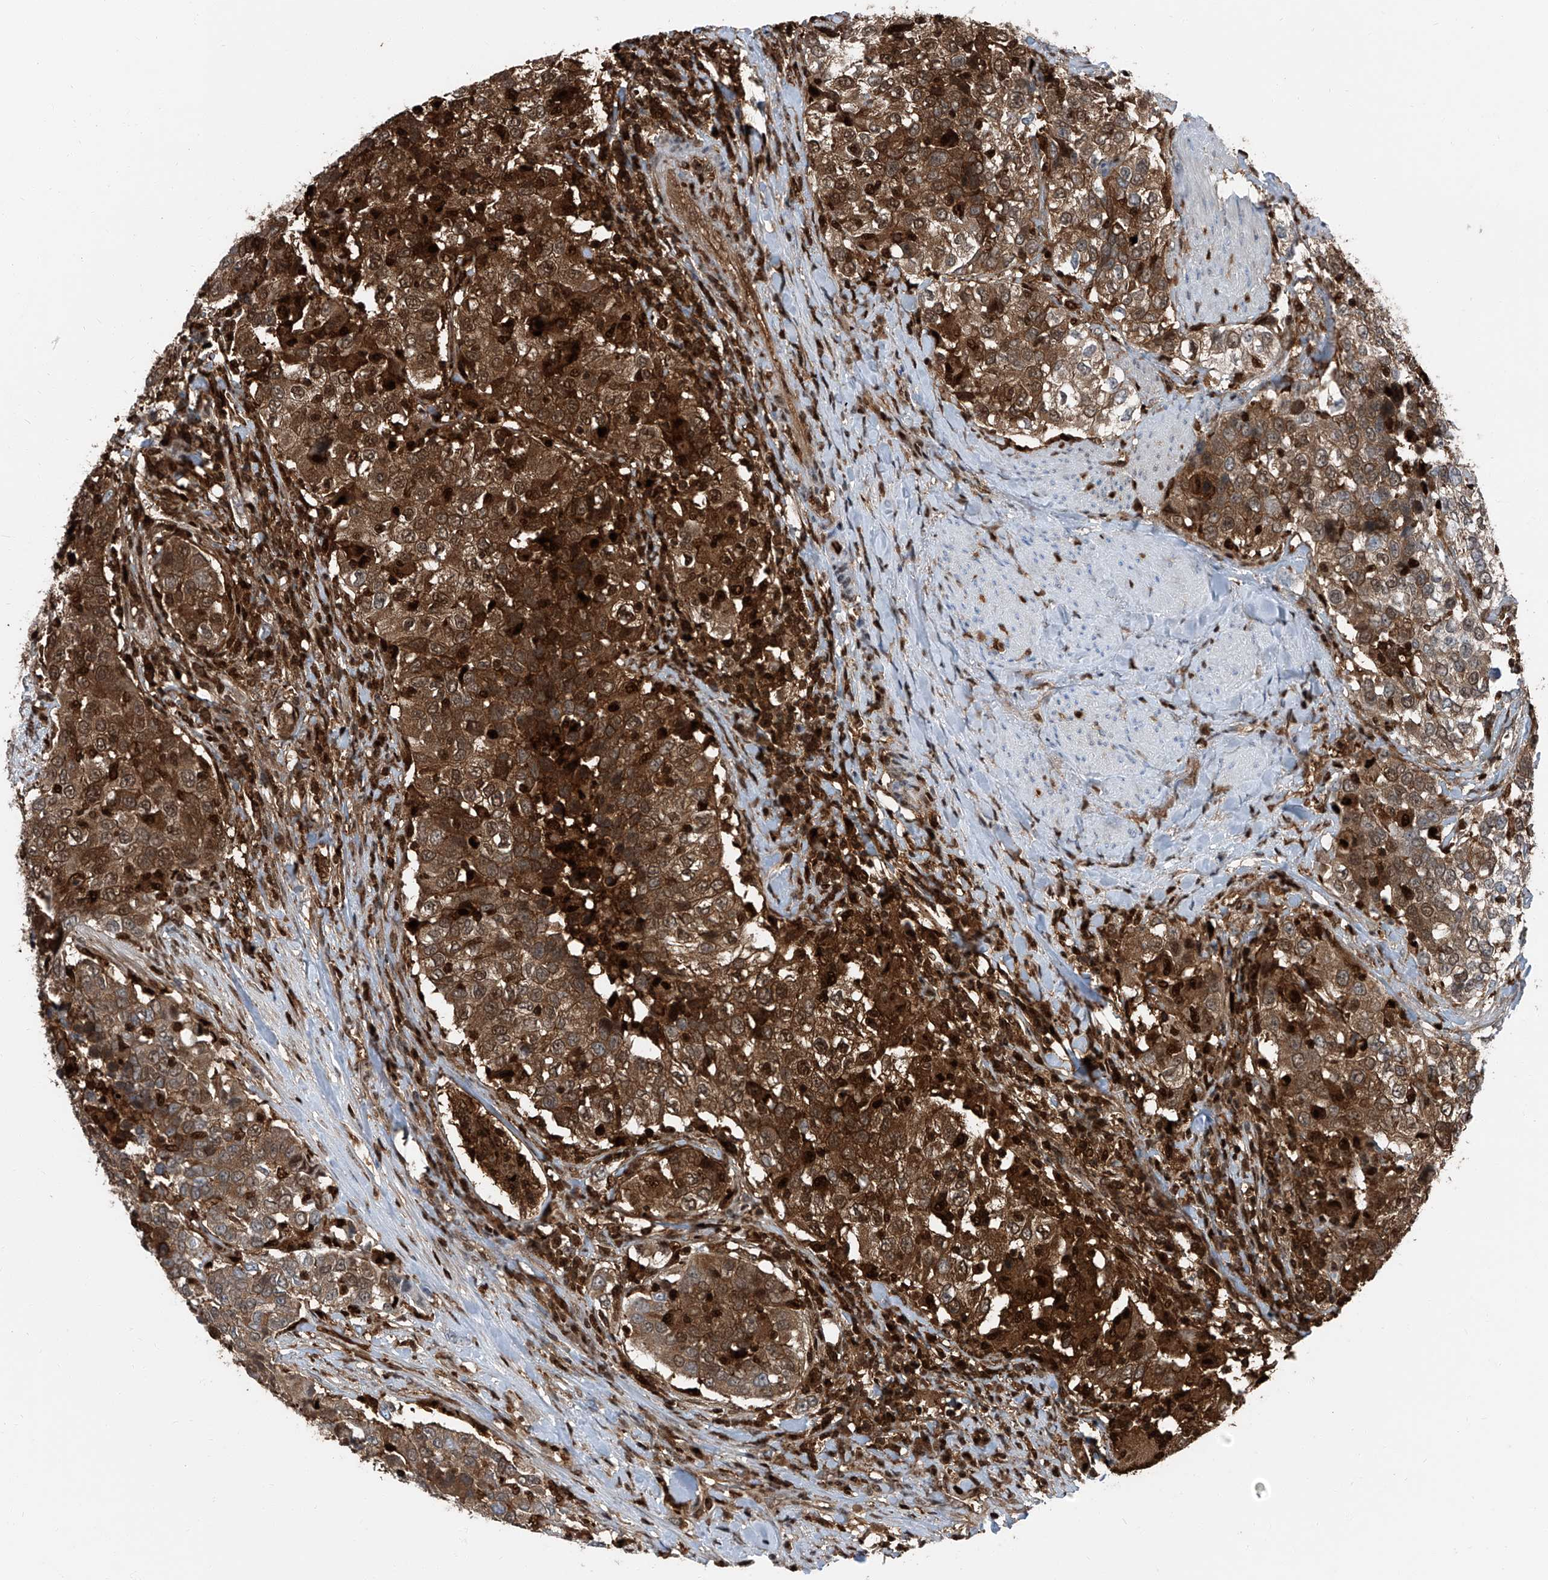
{"staining": {"intensity": "strong", "quantity": ">75%", "location": "cytoplasmic/membranous"}, "tissue": "urothelial cancer", "cell_type": "Tumor cells", "image_type": "cancer", "snomed": [{"axis": "morphology", "description": "Urothelial carcinoma, High grade"}, {"axis": "topography", "description": "Urinary bladder"}], "caption": "Urothelial carcinoma (high-grade) tissue shows strong cytoplasmic/membranous staining in about >75% of tumor cells (DAB (3,3'-diaminobenzidine) = brown stain, brightfield microscopy at high magnification).", "gene": "PSMB10", "patient": {"sex": "female", "age": 80}}